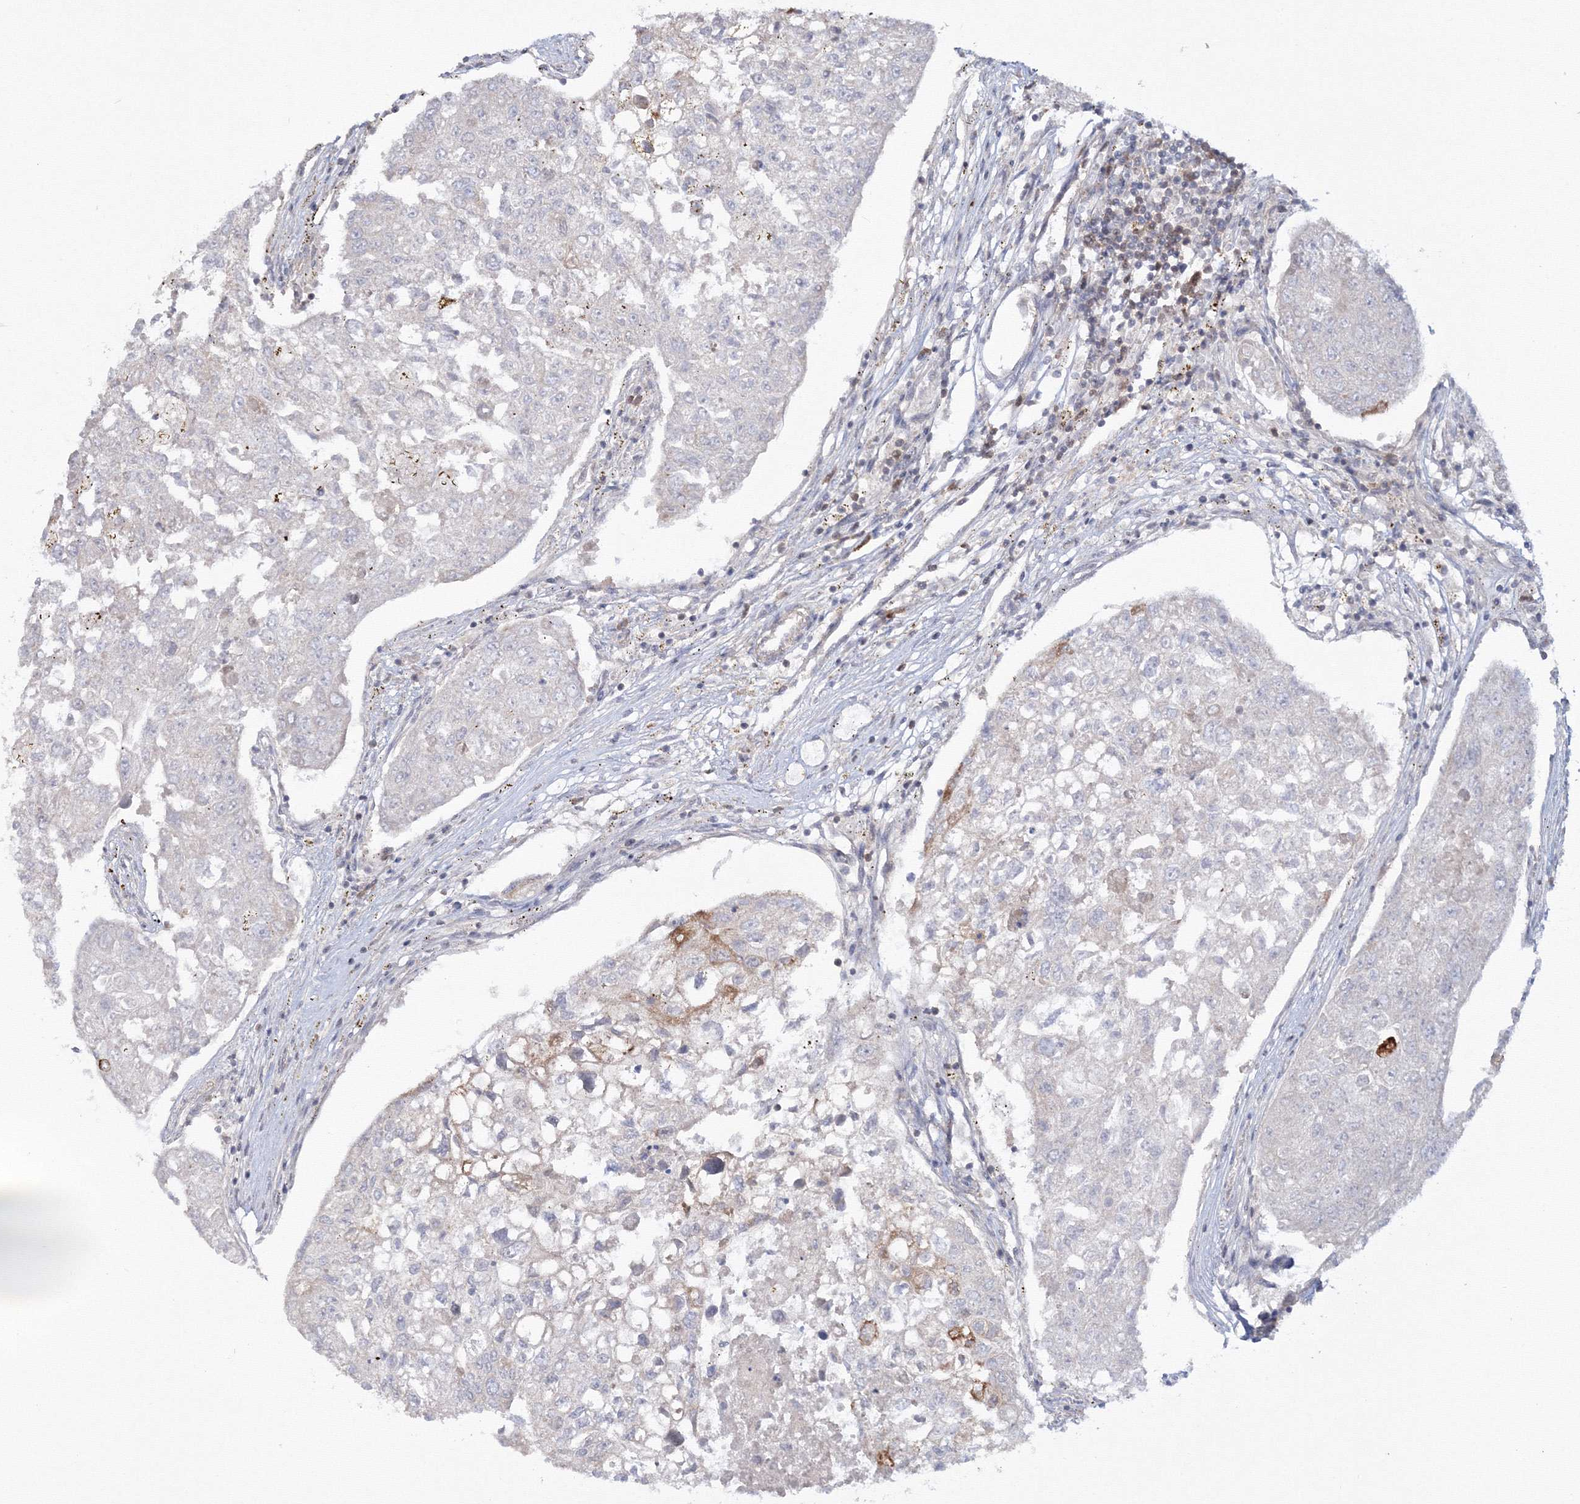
{"staining": {"intensity": "negative", "quantity": "none", "location": "none"}, "tissue": "urothelial cancer", "cell_type": "Tumor cells", "image_type": "cancer", "snomed": [{"axis": "morphology", "description": "Urothelial carcinoma, High grade"}, {"axis": "topography", "description": "Lymph node"}, {"axis": "topography", "description": "Urinary bladder"}], "caption": "The micrograph shows no staining of tumor cells in urothelial cancer.", "gene": "ZFAND6", "patient": {"sex": "male", "age": 51}}